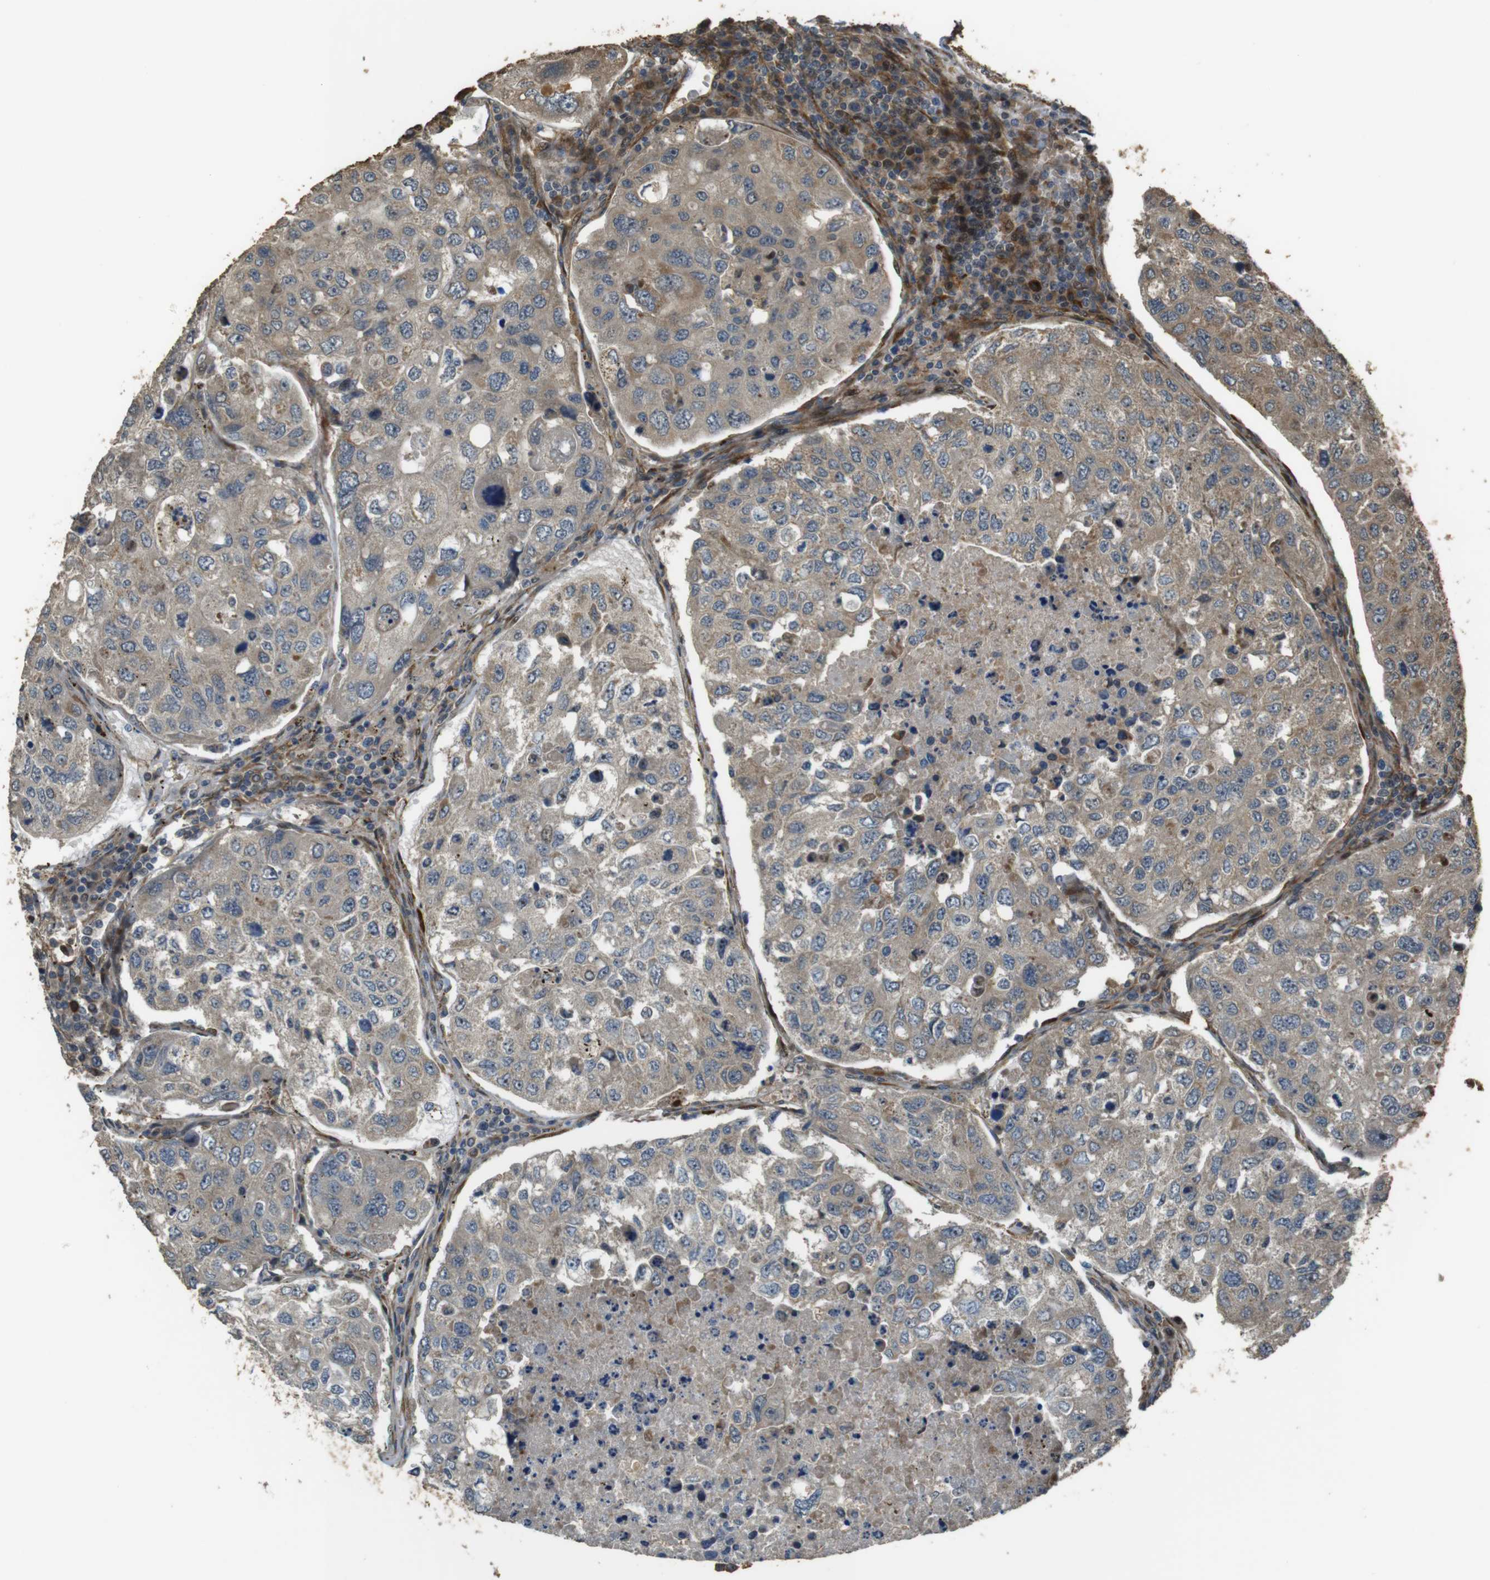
{"staining": {"intensity": "weak", "quantity": "25%-75%", "location": "cytoplasmic/membranous"}, "tissue": "urothelial cancer", "cell_type": "Tumor cells", "image_type": "cancer", "snomed": [{"axis": "morphology", "description": "Urothelial carcinoma, High grade"}, {"axis": "topography", "description": "Lymph node"}, {"axis": "topography", "description": "Urinary bladder"}], "caption": "This histopathology image displays urothelial cancer stained with immunohistochemistry to label a protein in brown. The cytoplasmic/membranous of tumor cells show weak positivity for the protein. Nuclei are counter-stained blue.", "gene": "MSRB3", "patient": {"sex": "male", "age": 51}}